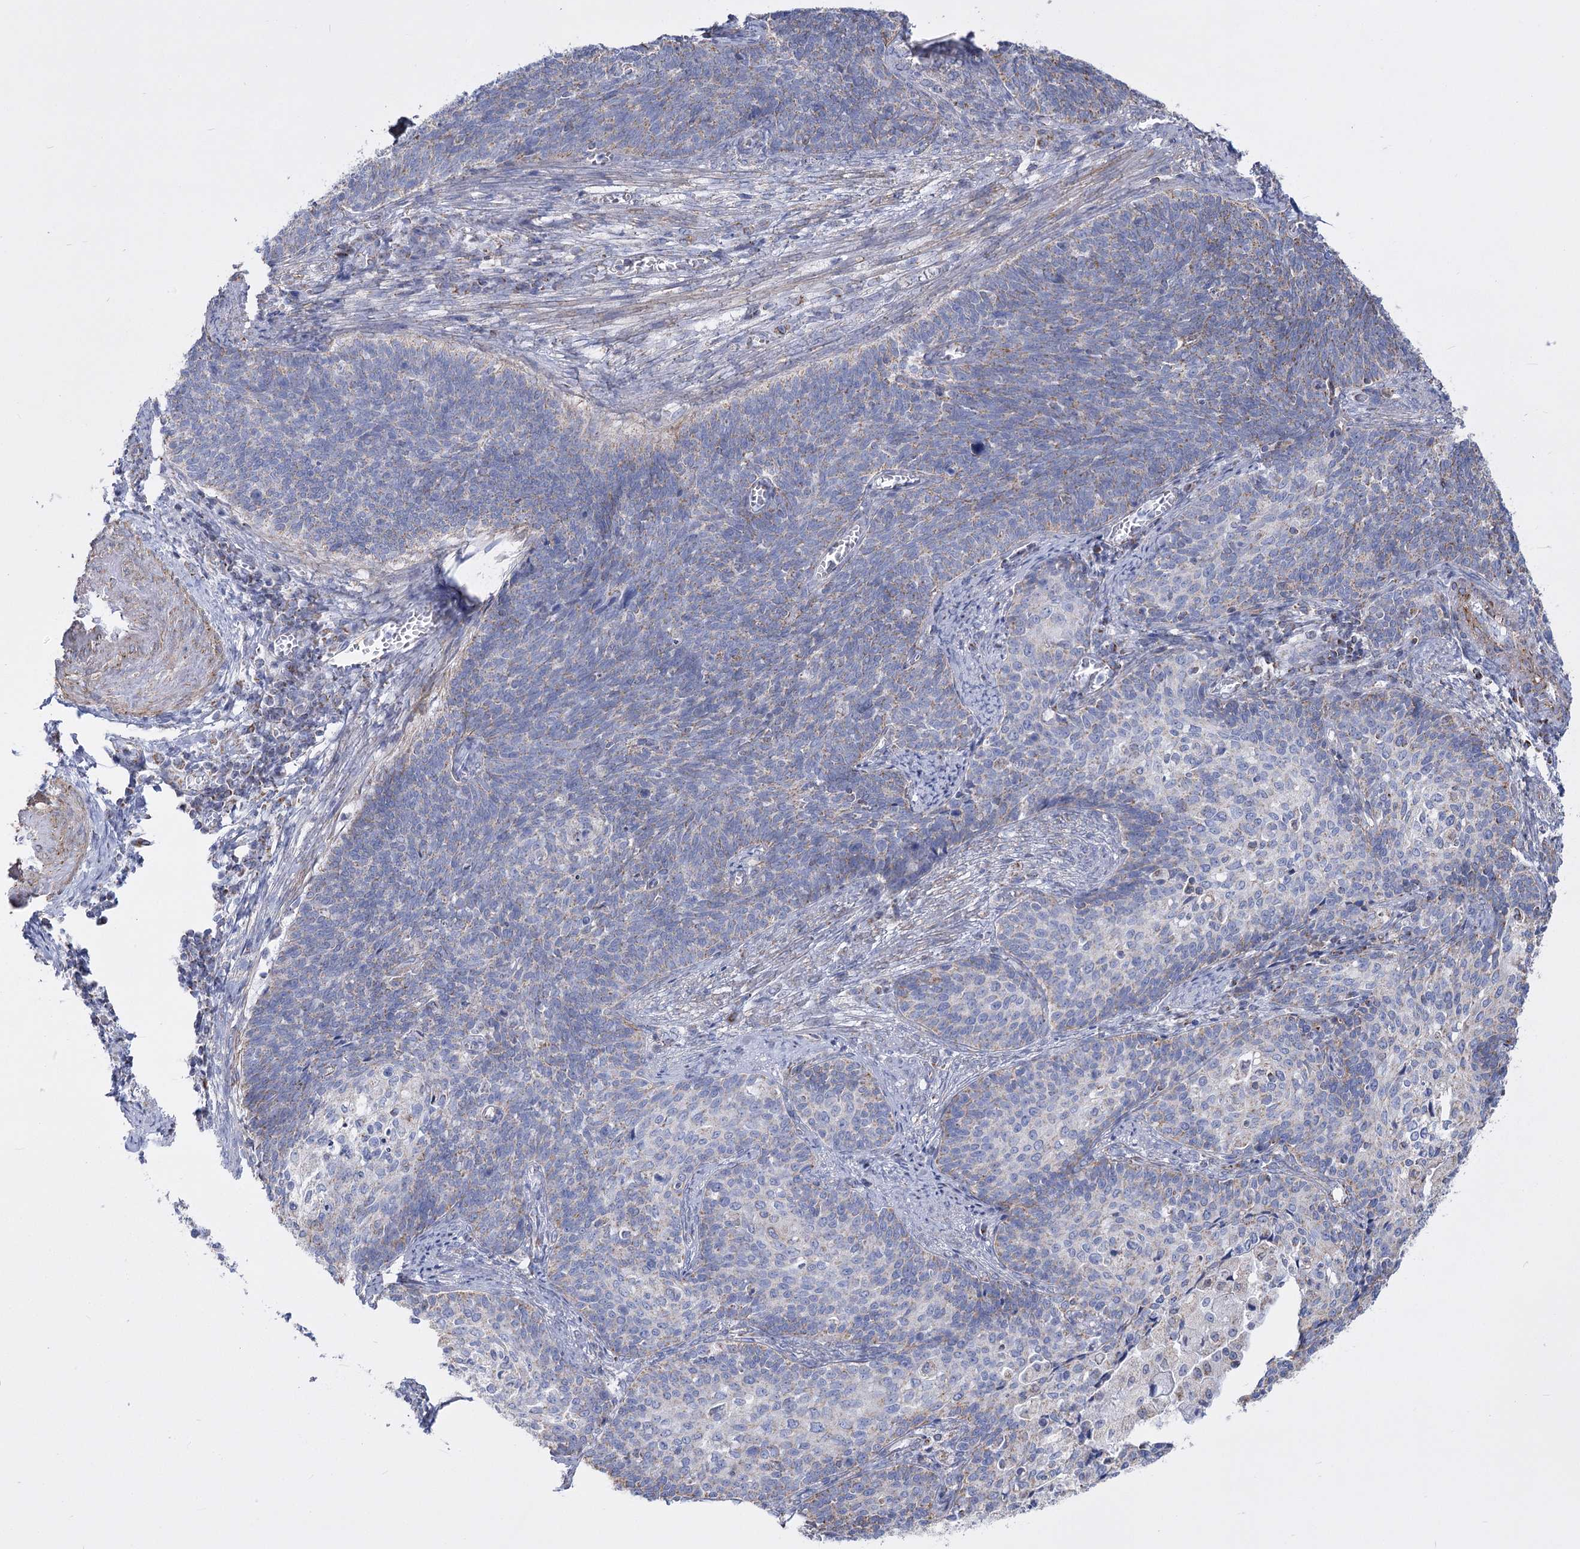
{"staining": {"intensity": "weak", "quantity": "<25%", "location": "cytoplasmic/membranous"}, "tissue": "cervical cancer", "cell_type": "Tumor cells", "image_type": "cancer", "snomed": [{"axis": "morphology", "description": "Squamous cell carcinoma, NOS"}, {"axis": "topography", "description": "Cervix"}], "caption": "Immunohistochemical staining of cervical cancer reveals no significant positivity in tumor cells.", "gene": "PDHB", "patient": {"sex": "female", "age": 39}}